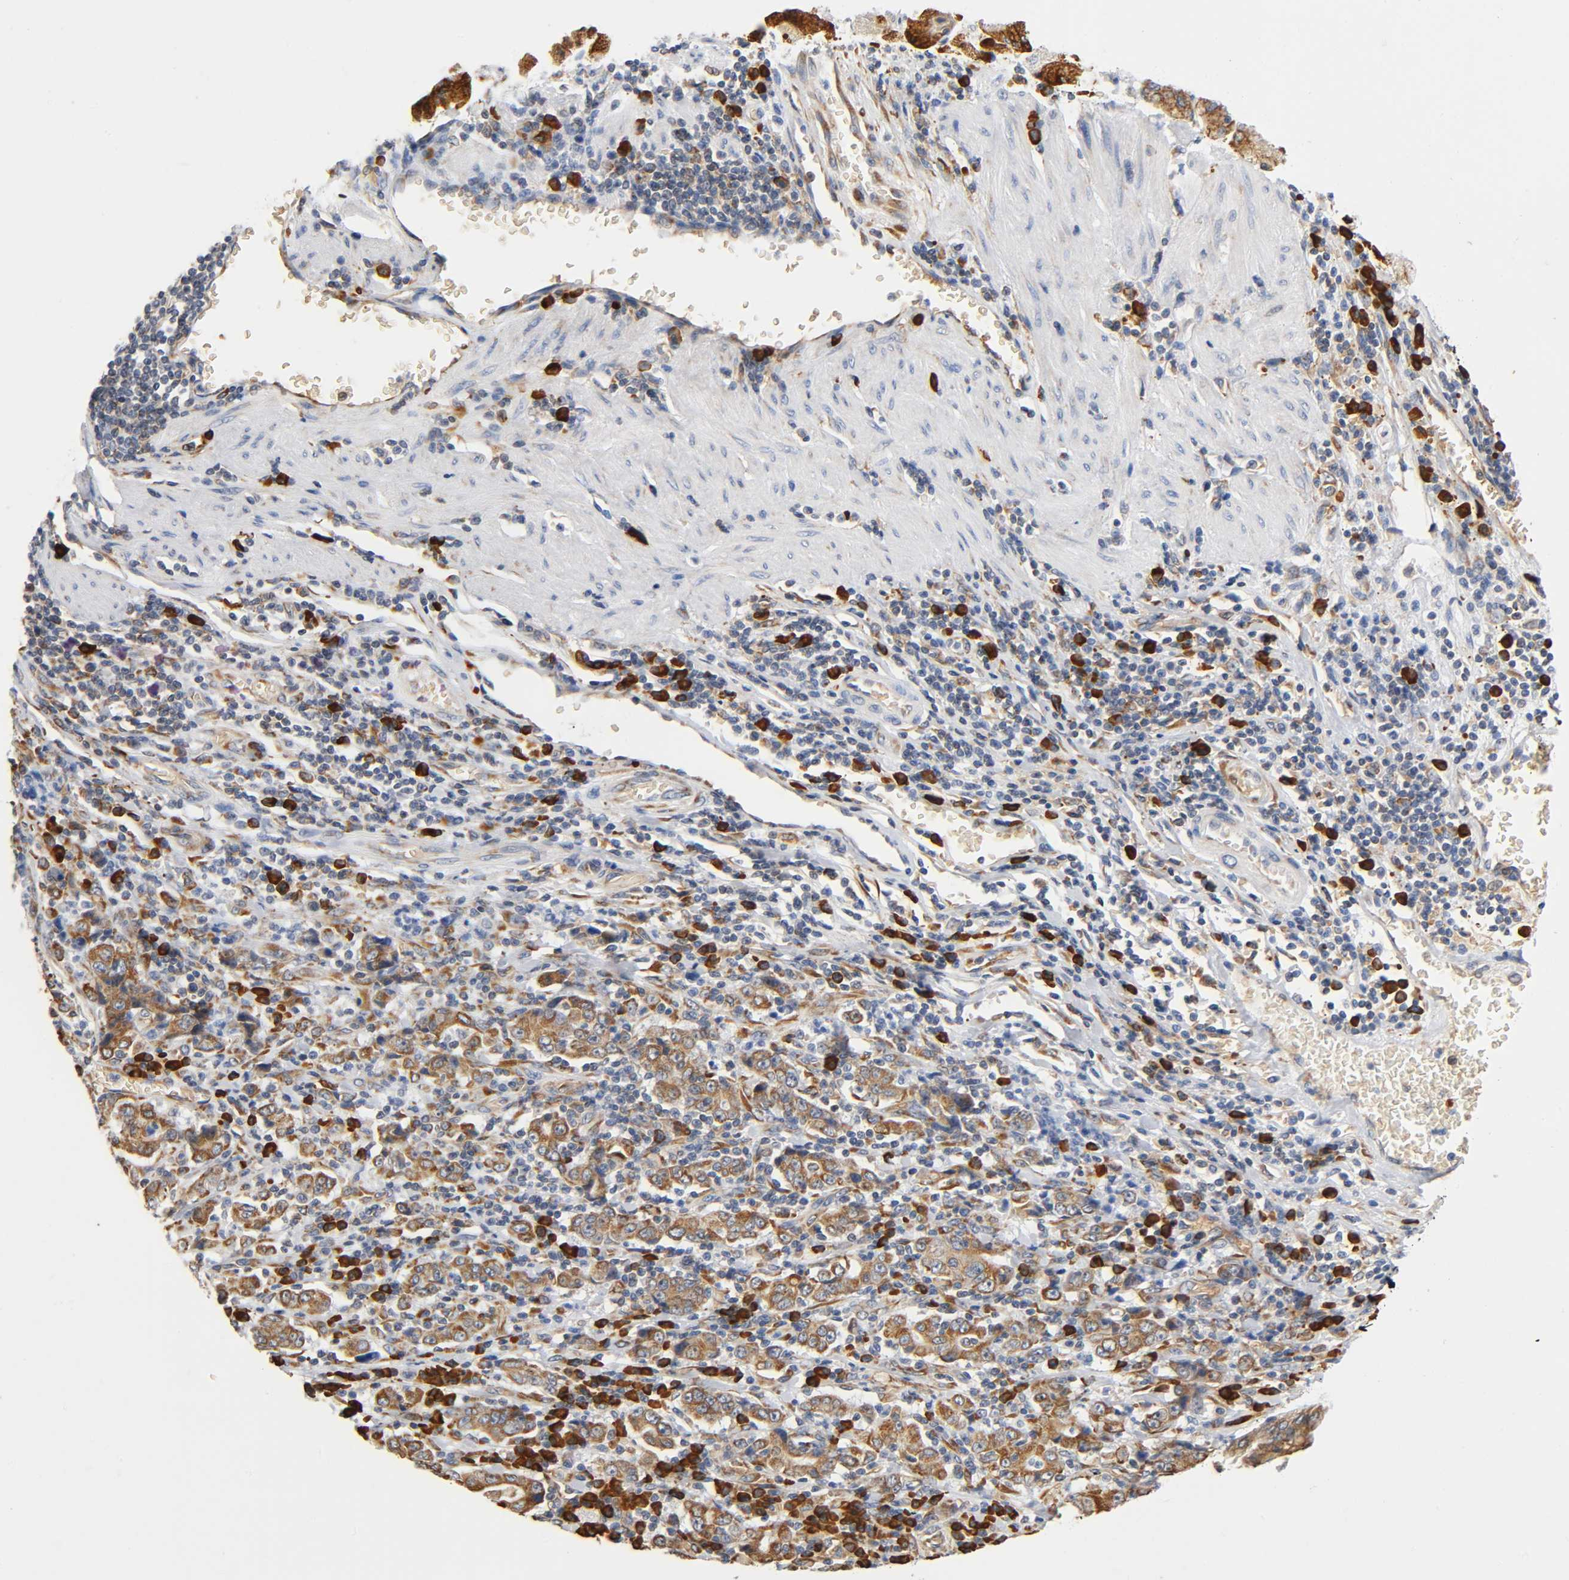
{"staining": {"intensity": "moderate", "quantity": ">75%", "location": "cytoplasmic/membranous"}, "tissue": "stomach cancer", "cell_type": "Tumor cells", "image_type": "cancer", "snomed": [{"axis": "morphology", "description": "Normal tissue, NOS"}, {"axis": "morphology", "description": "Adenocarcinoma, NOS"}, {"axis": "topography", "description": "Stomach, upper"}, {"axis": "topography", "description": "Stomach"}], "caption": "Moderate cytoplasmic/membranous staining is appreciated in approximately >75% of tumor cells in stomach cancer (adenocarcinoma).", "gene": "UCKL1", "patient": {"sex": "male", "age": 59}}